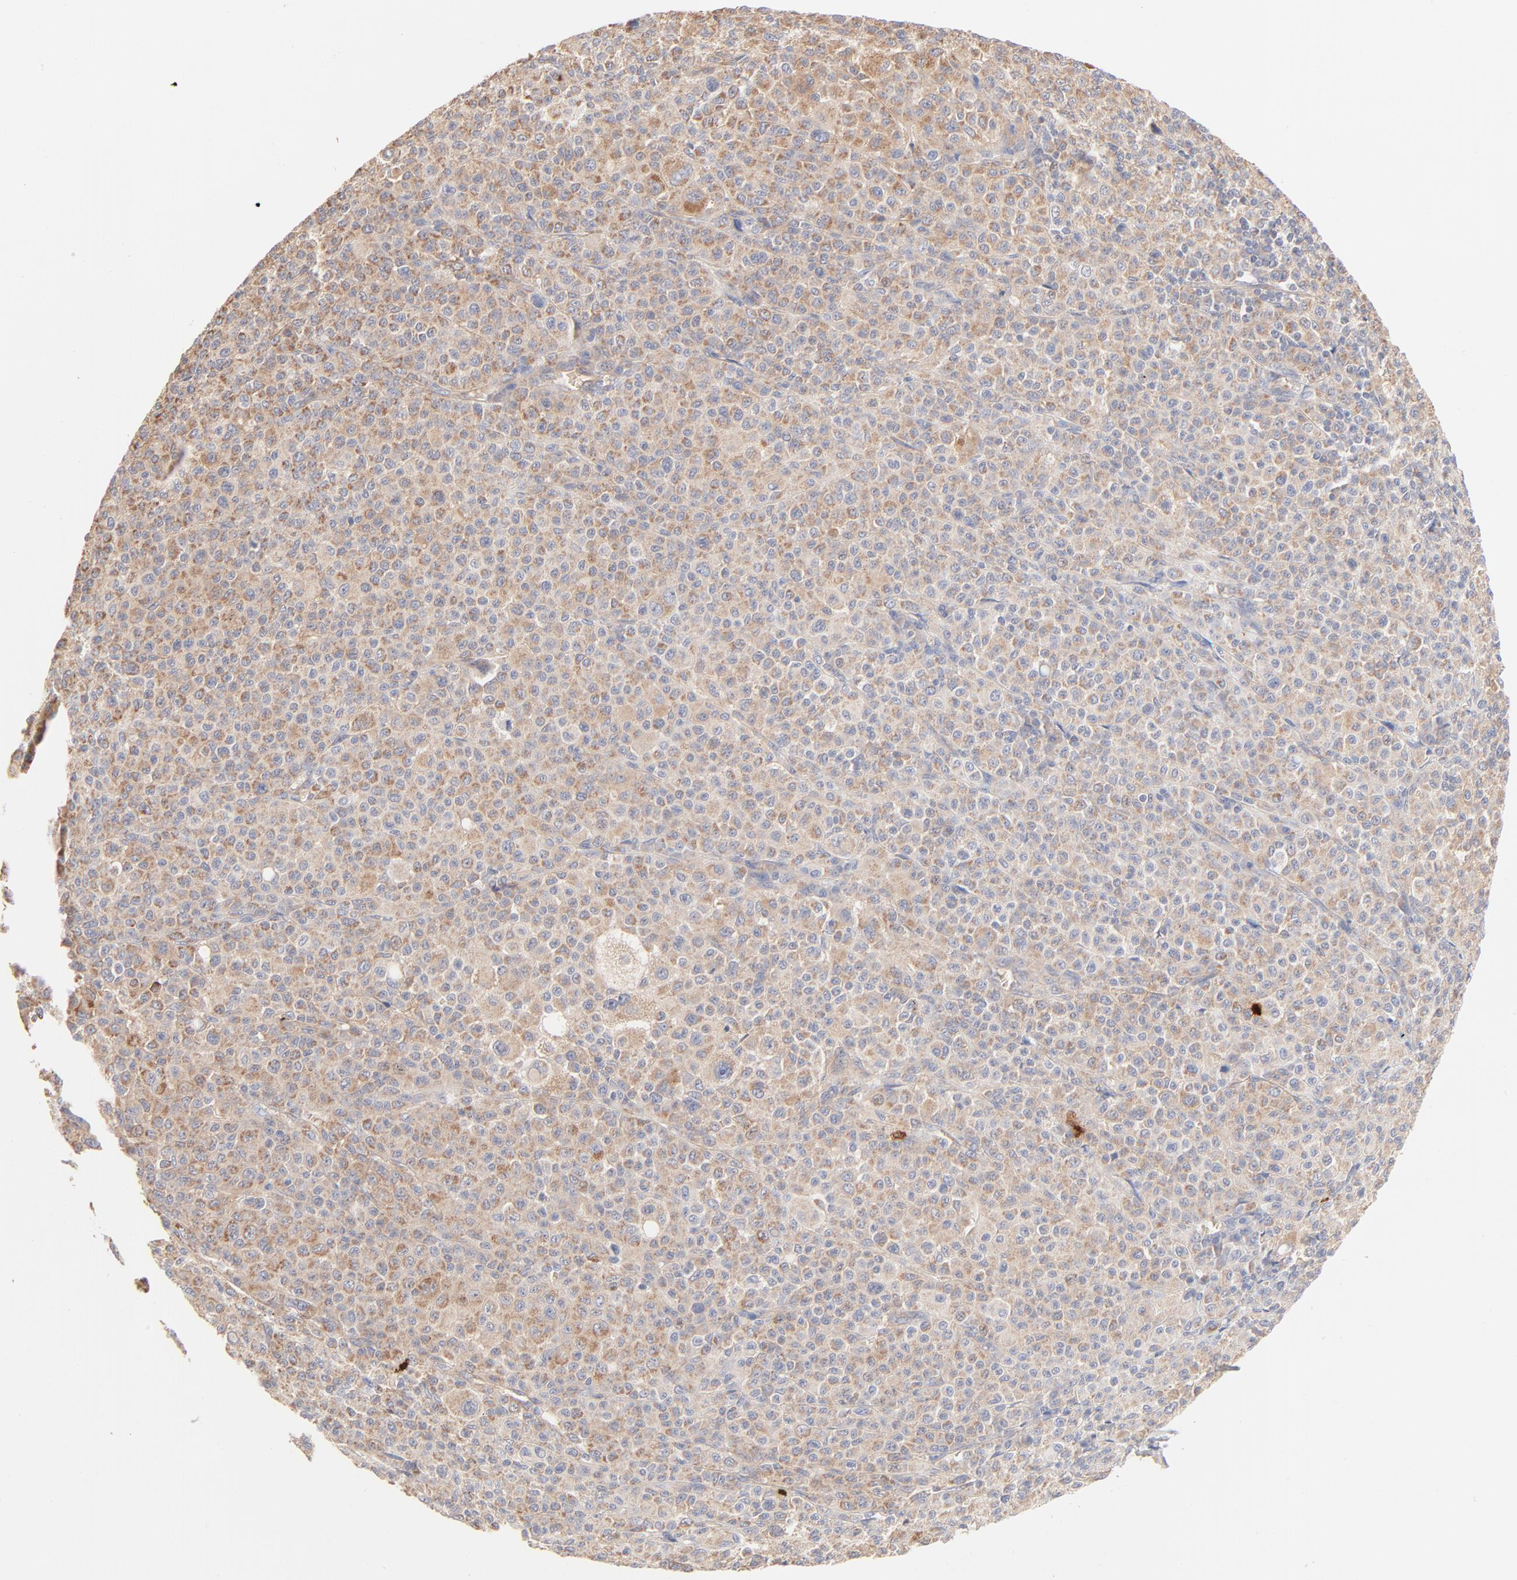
{"staining": {"intensity": "weak", "quantity": ">75%", "location": "cytoplasmic/membranous"}, "tissue": "melanoma", "cell_type": "Tumor cells", "image_type": "cancer", "snomed": [{"axis": "morphology", "description": "Malignant melanoma, Metastatic site"}, {"axis": "topography", "description": "Skin"}], "caption": "About >75% of tumor cells in malignant melanoma (metastatic site) display weak cytoplasmic/membranous protein expression as visualized by brown immunohistochemical staining.", "gene": "SPTB", "patient": {"sex": "female", "age": 74}}